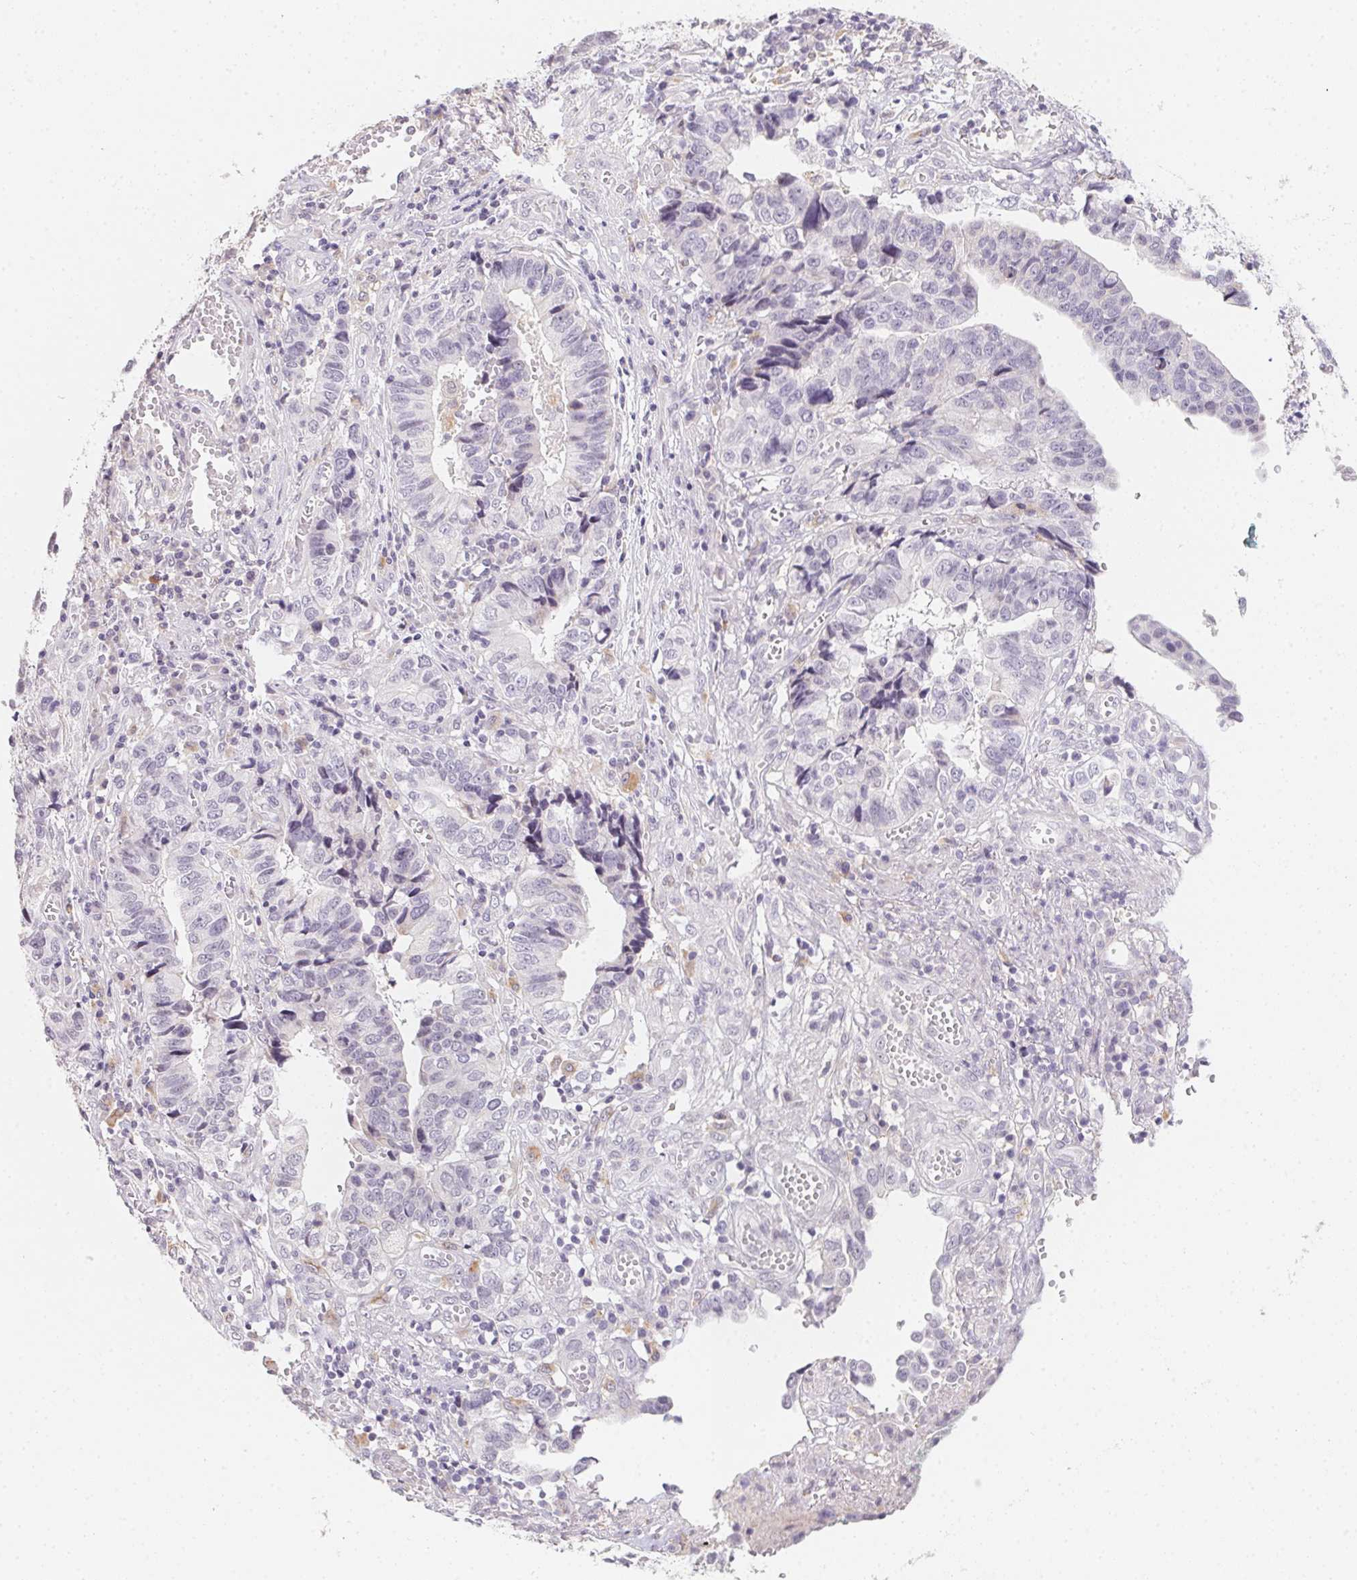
{"staining": {"intensity": "negative", "quantity": "none", "location": "none"}, "tissue": "stomach cancer", "cell_type": "Tumor cells", "image_type": "cancer", "snomed": [{"axis": "morphology", "description": "Adenocarcinoma, NOS"}, {"axis": "topography", "description": "Stomach, upper"}], "caption": "There is no significant expression in tumor cells of stomach cancer.", "gene": "SLC6A18", "patient": {"sex": "female", "age": 67}}